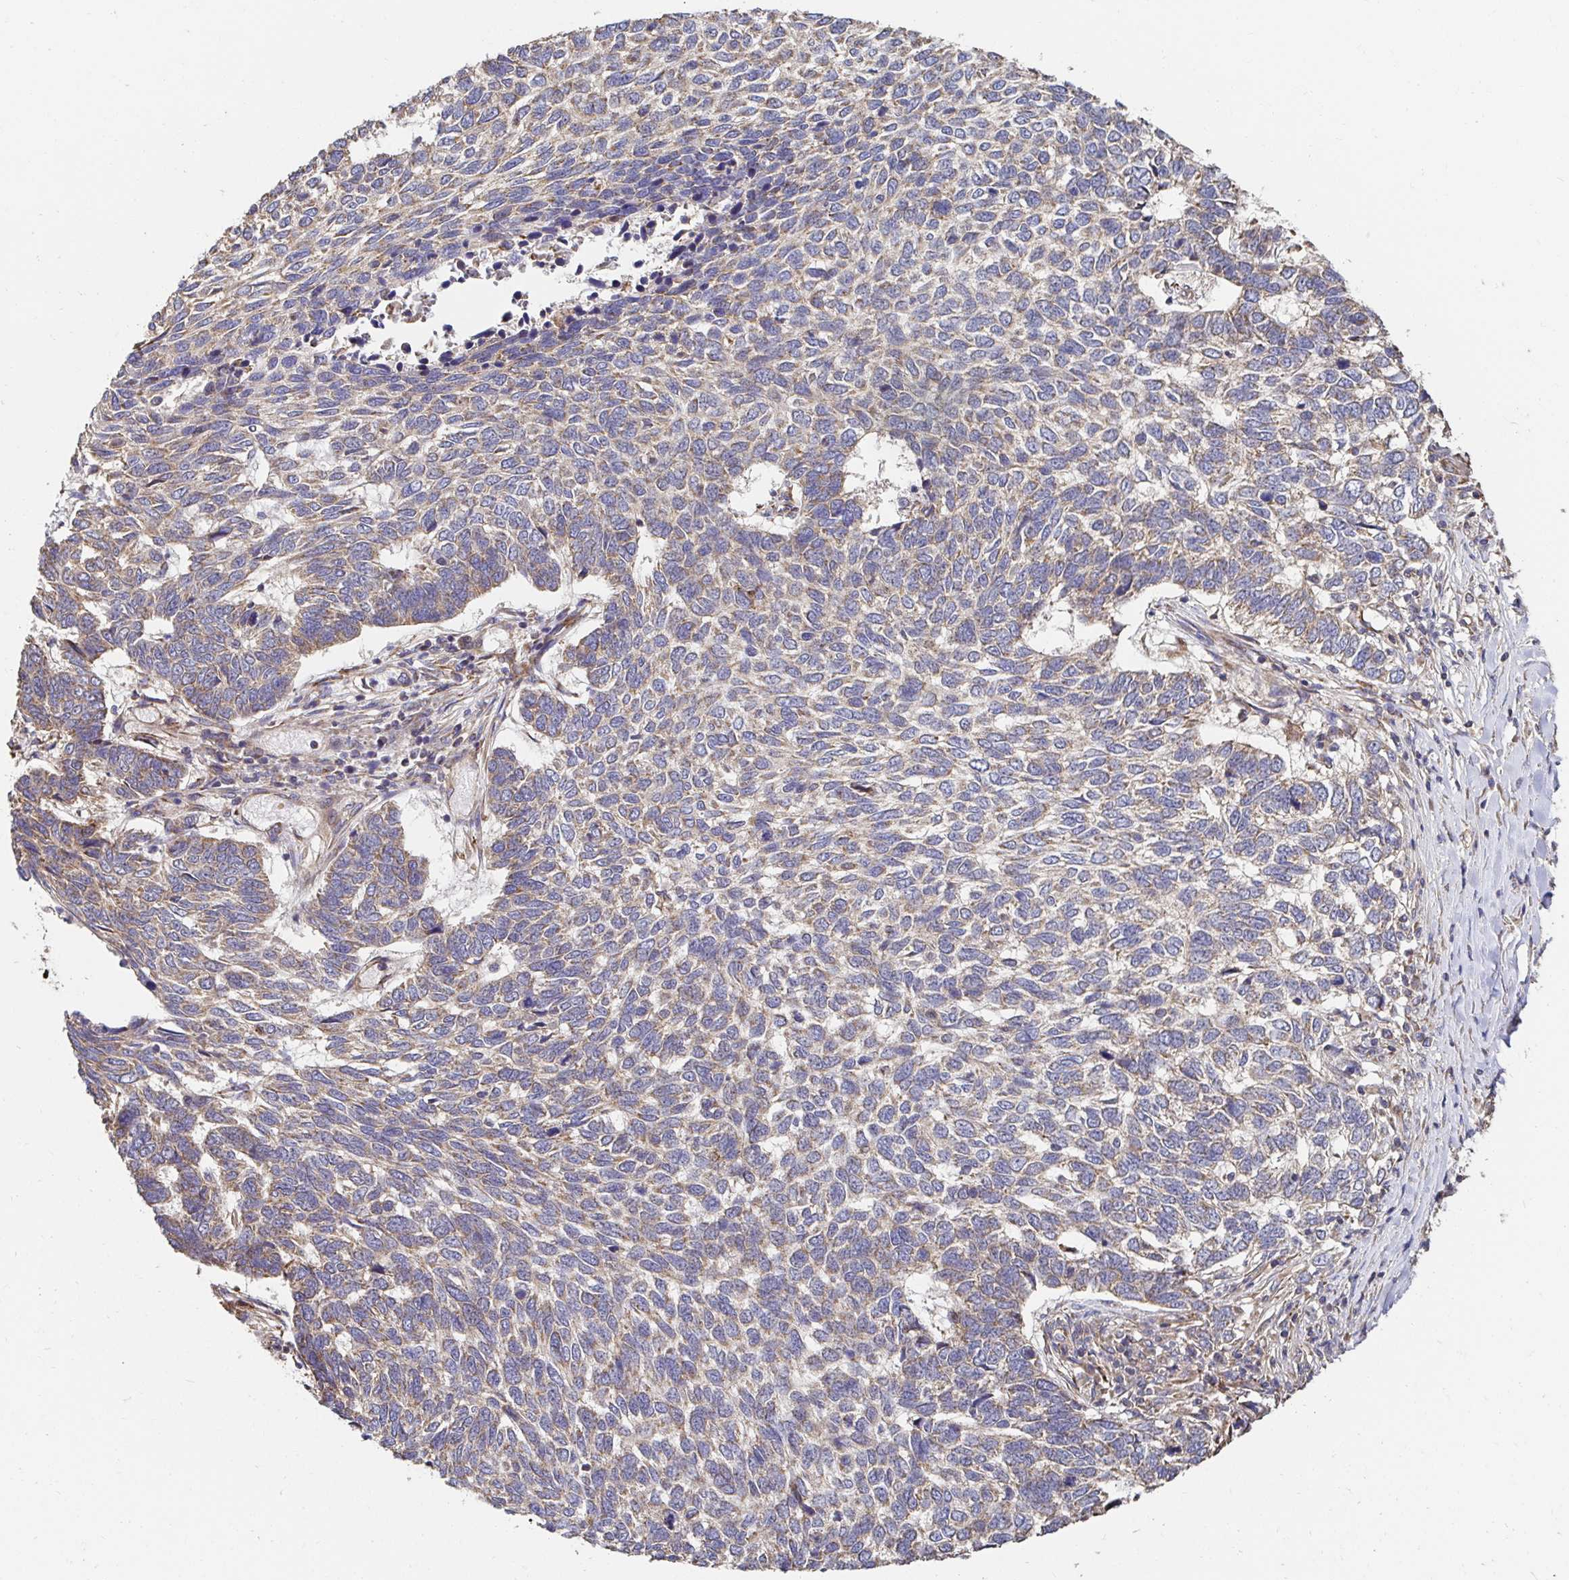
{"staining": {"intensity": "weak", "quantity": "25%-75%", "location": "cytoplasmic/membranous"}, "tissue": "skin cancer", "cell_type": "Tumor cells", "image_type": "cancer", "snomed": [{"axis": "morphology", "description": "Basal cell carcinoma"}, {"axis": "topography", "description": "Skin"}], "caption": "Weak cytoplasmic/membranous protein expression is seen in approximately 25%-75% of tumor cells in basal cell carcinoma (skin).", "gene": "APBB1", "patient": {"sex": "female", "age": 65}}